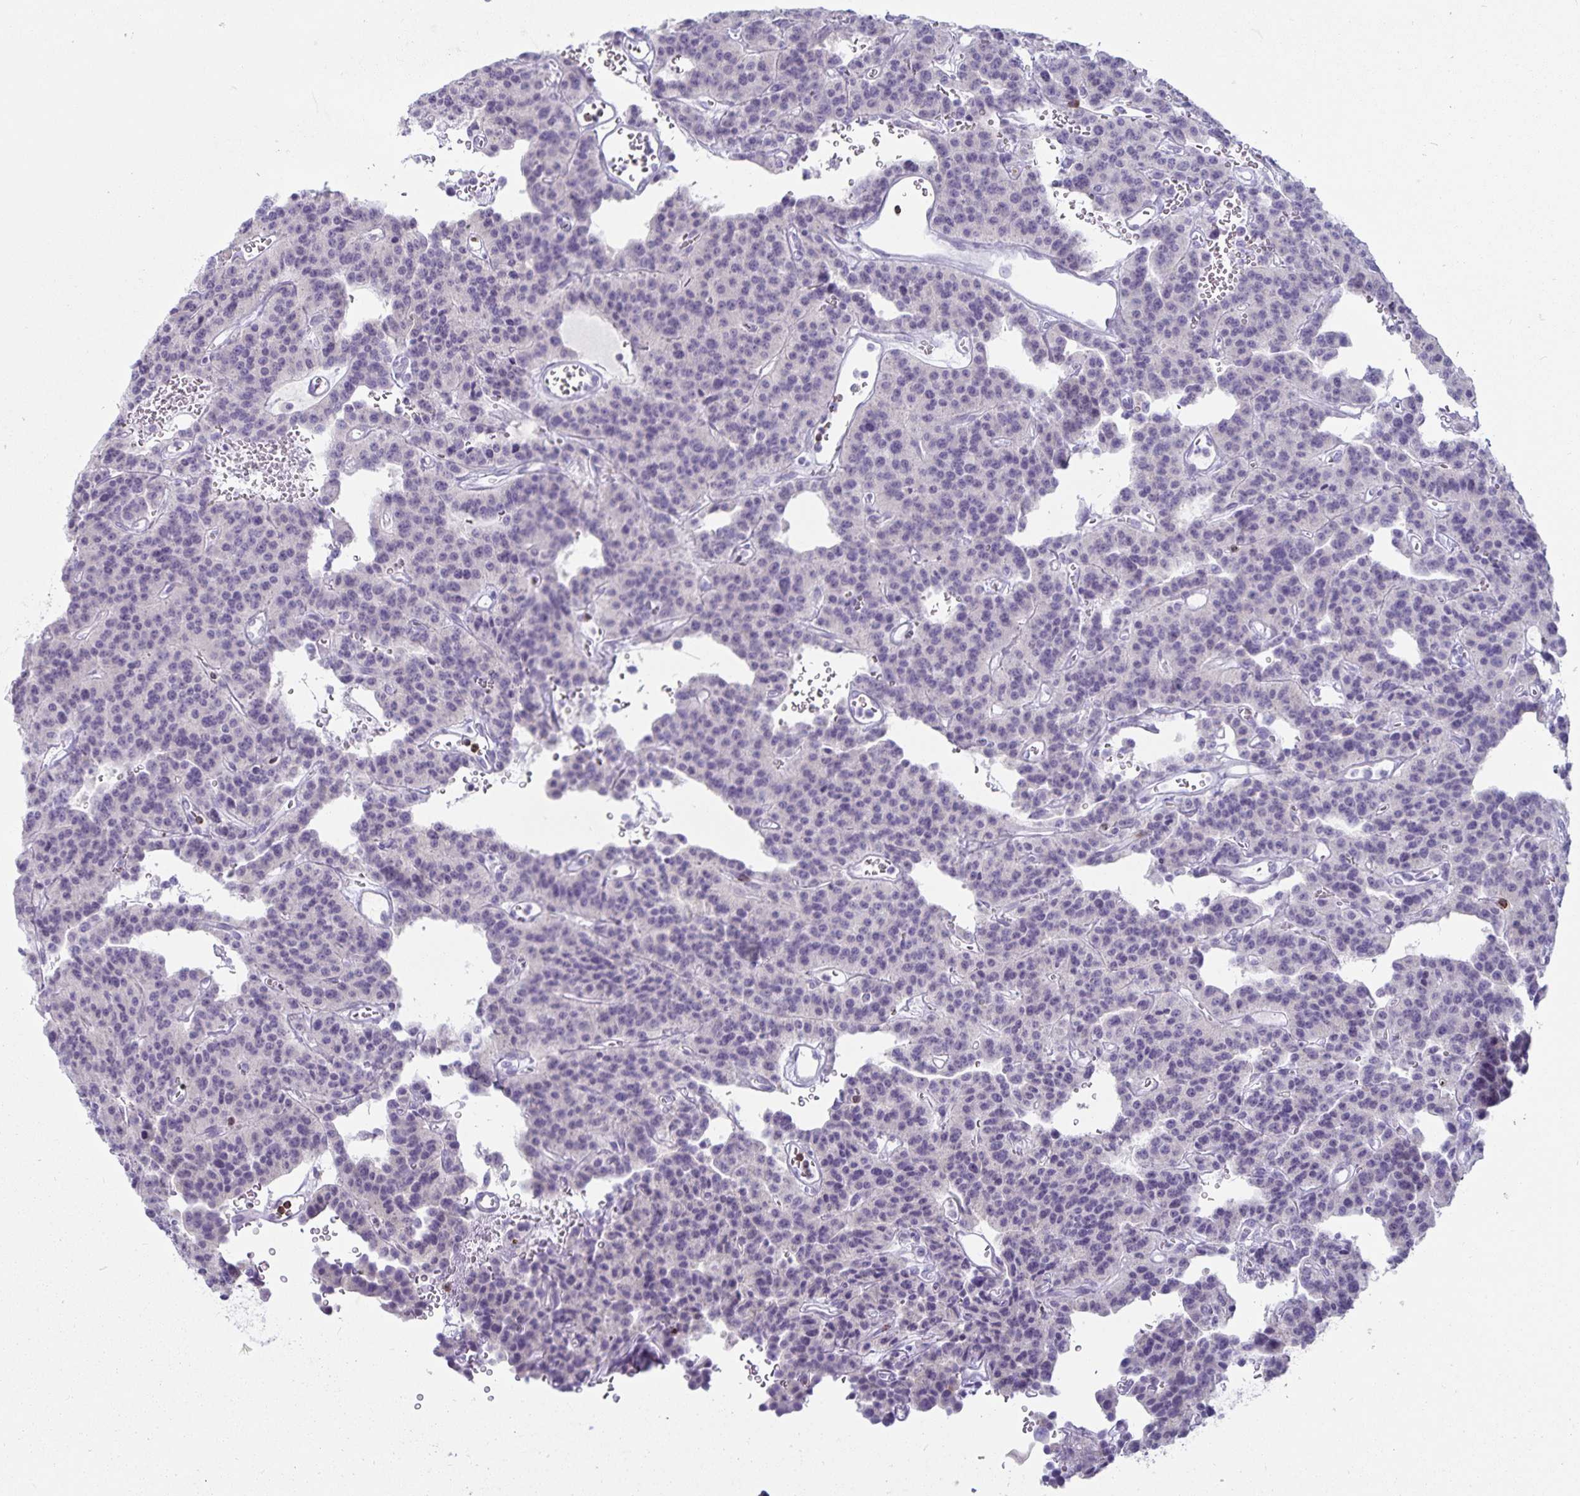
{"staining": {"intensity": "negative", "quantity": "none", "location": "none"}, "tissue": "carcinoid", "cell_type": "Tumor cells", "image_type": "cancer", "snomed": [{"axis": "morphology", "description": "Carcinoid, malignant, NOS"}, {"axis": "topography", "description": "Lung"}], "caption": "Immunohistochemistry photomicrograph of neoplastic tissue: human malignant carcinoid stained with DAB (3,3'-diaminobenzidine) reveals no significant protein expression in tumor cells.", "gene": "GNLY", "patient": {"sex": "female", "age": 71}}